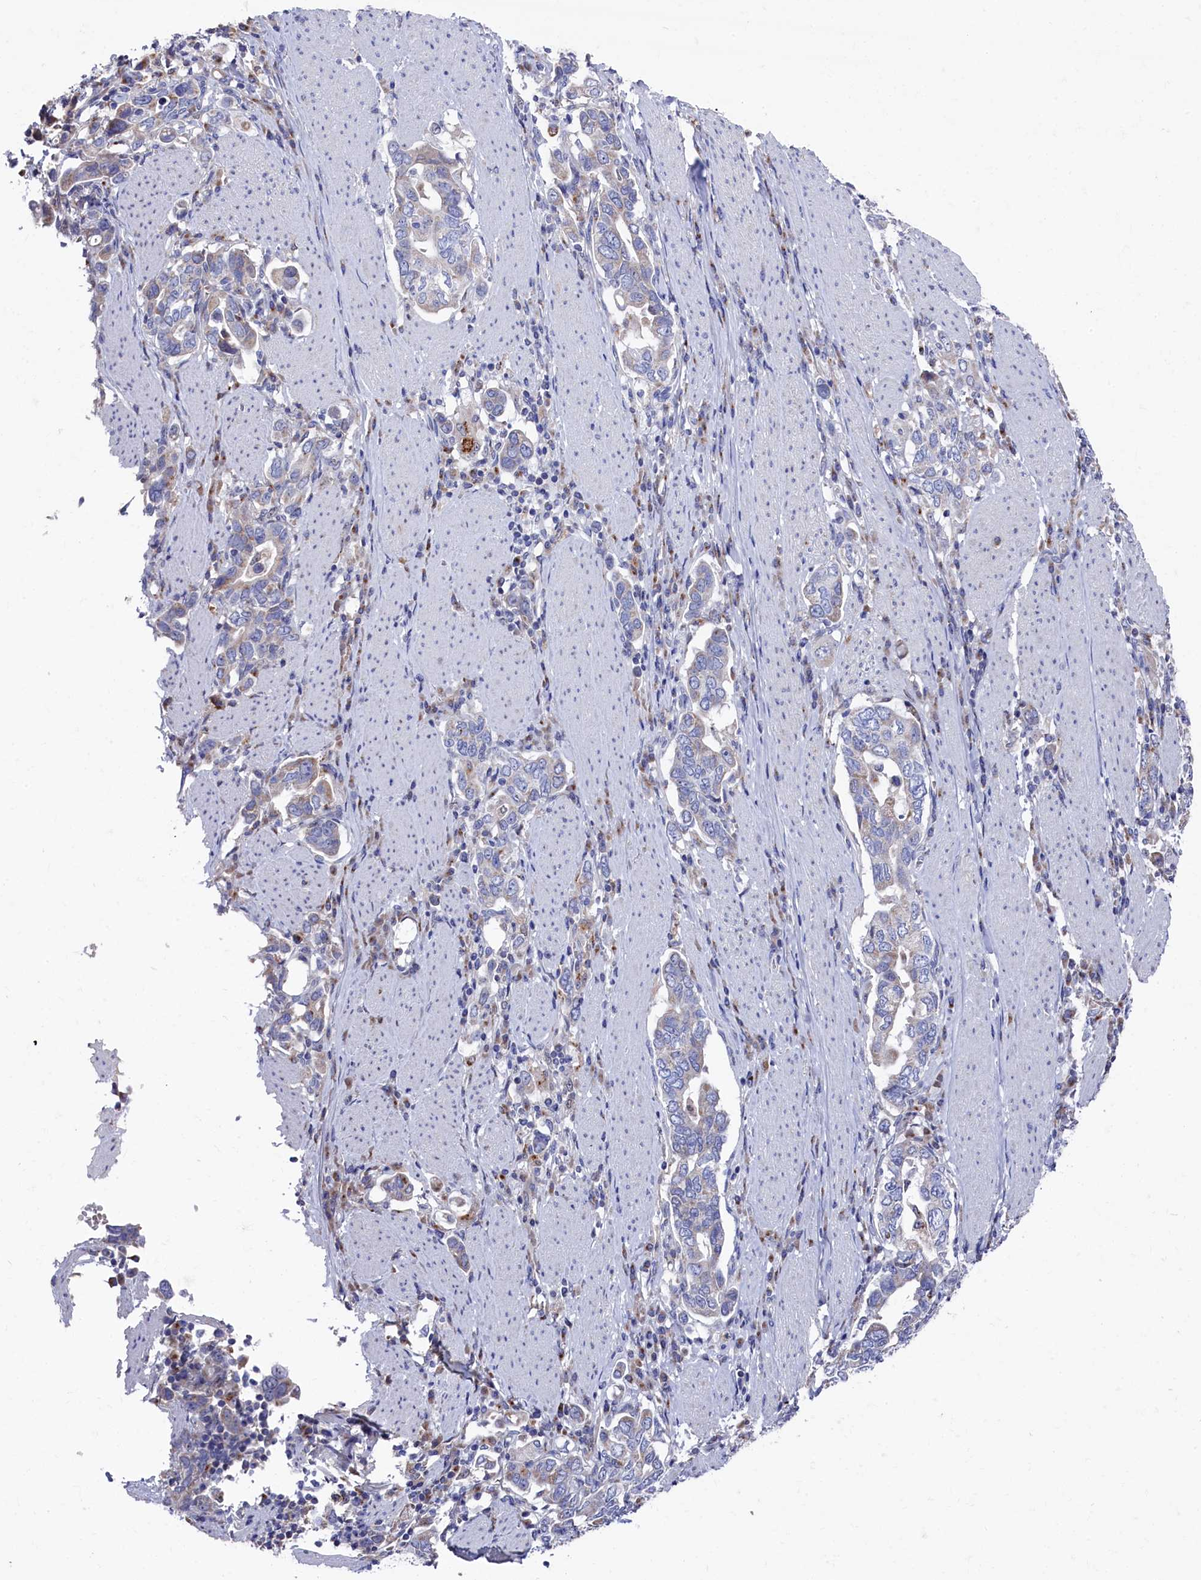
{"staining": {"intensity": "weak", "quantity": "<25%", "location": "cytoplasmic/membranous"}, "tissue": "stomach cancer", "cell_type": "Tumor cells", "image_type": "cancer", "snomed": [{"axis": "morphology", "description": "Adenocarcinoma, NOS"}, {"axis": "topography", "description": "Stomach, upper"}, {"axis": "topography", "description": "Stomach"}], "caption": "Tumor cells are negative for protein expression in human stomach cancer (adenocarcinoma).", "gene": "GPR108", "patient": {"sex": "male", "age": 62}}